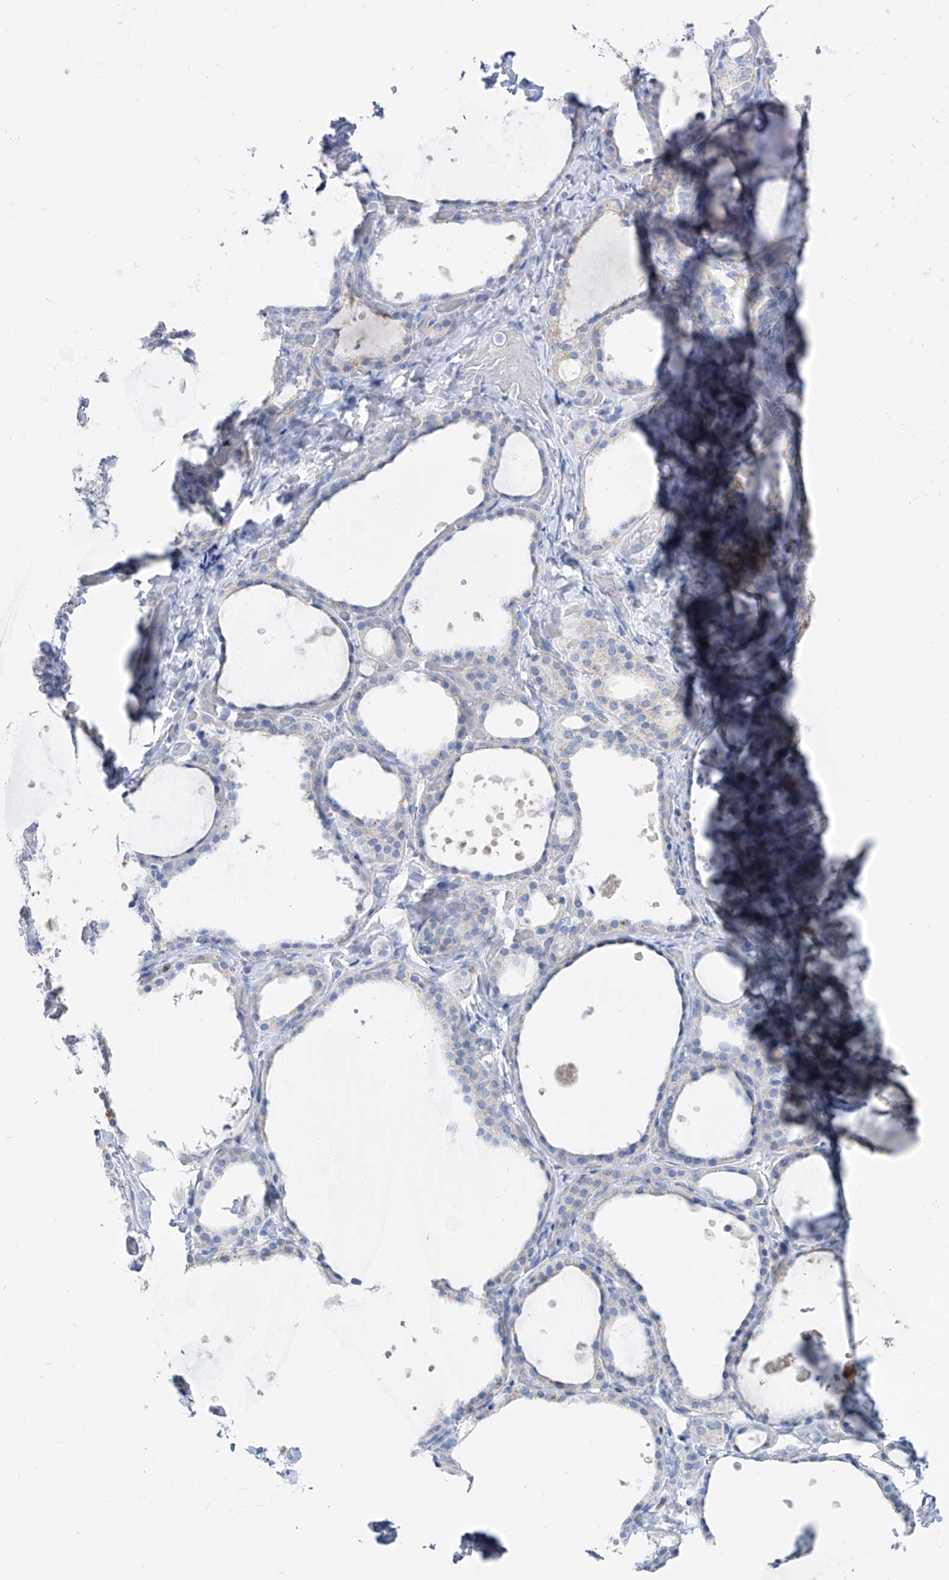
{"staining": {"intensity": "negative", "quantity": "none", "location": "none"}, "tissue": "thyroid gland", "cell_type": "Glandular cells", "image_type": "normal", "snomed": [{"axis": "morphology", "description": "Normal tissue, NOS"}, {"axis": "topography", "description": "Thyroid gland"}], "caption": "The IHC micrograph has no significant staining in glandular cells of thyroid gland.", "gene": "FRS3", "patient": {"sex": "female", "age": 44}}